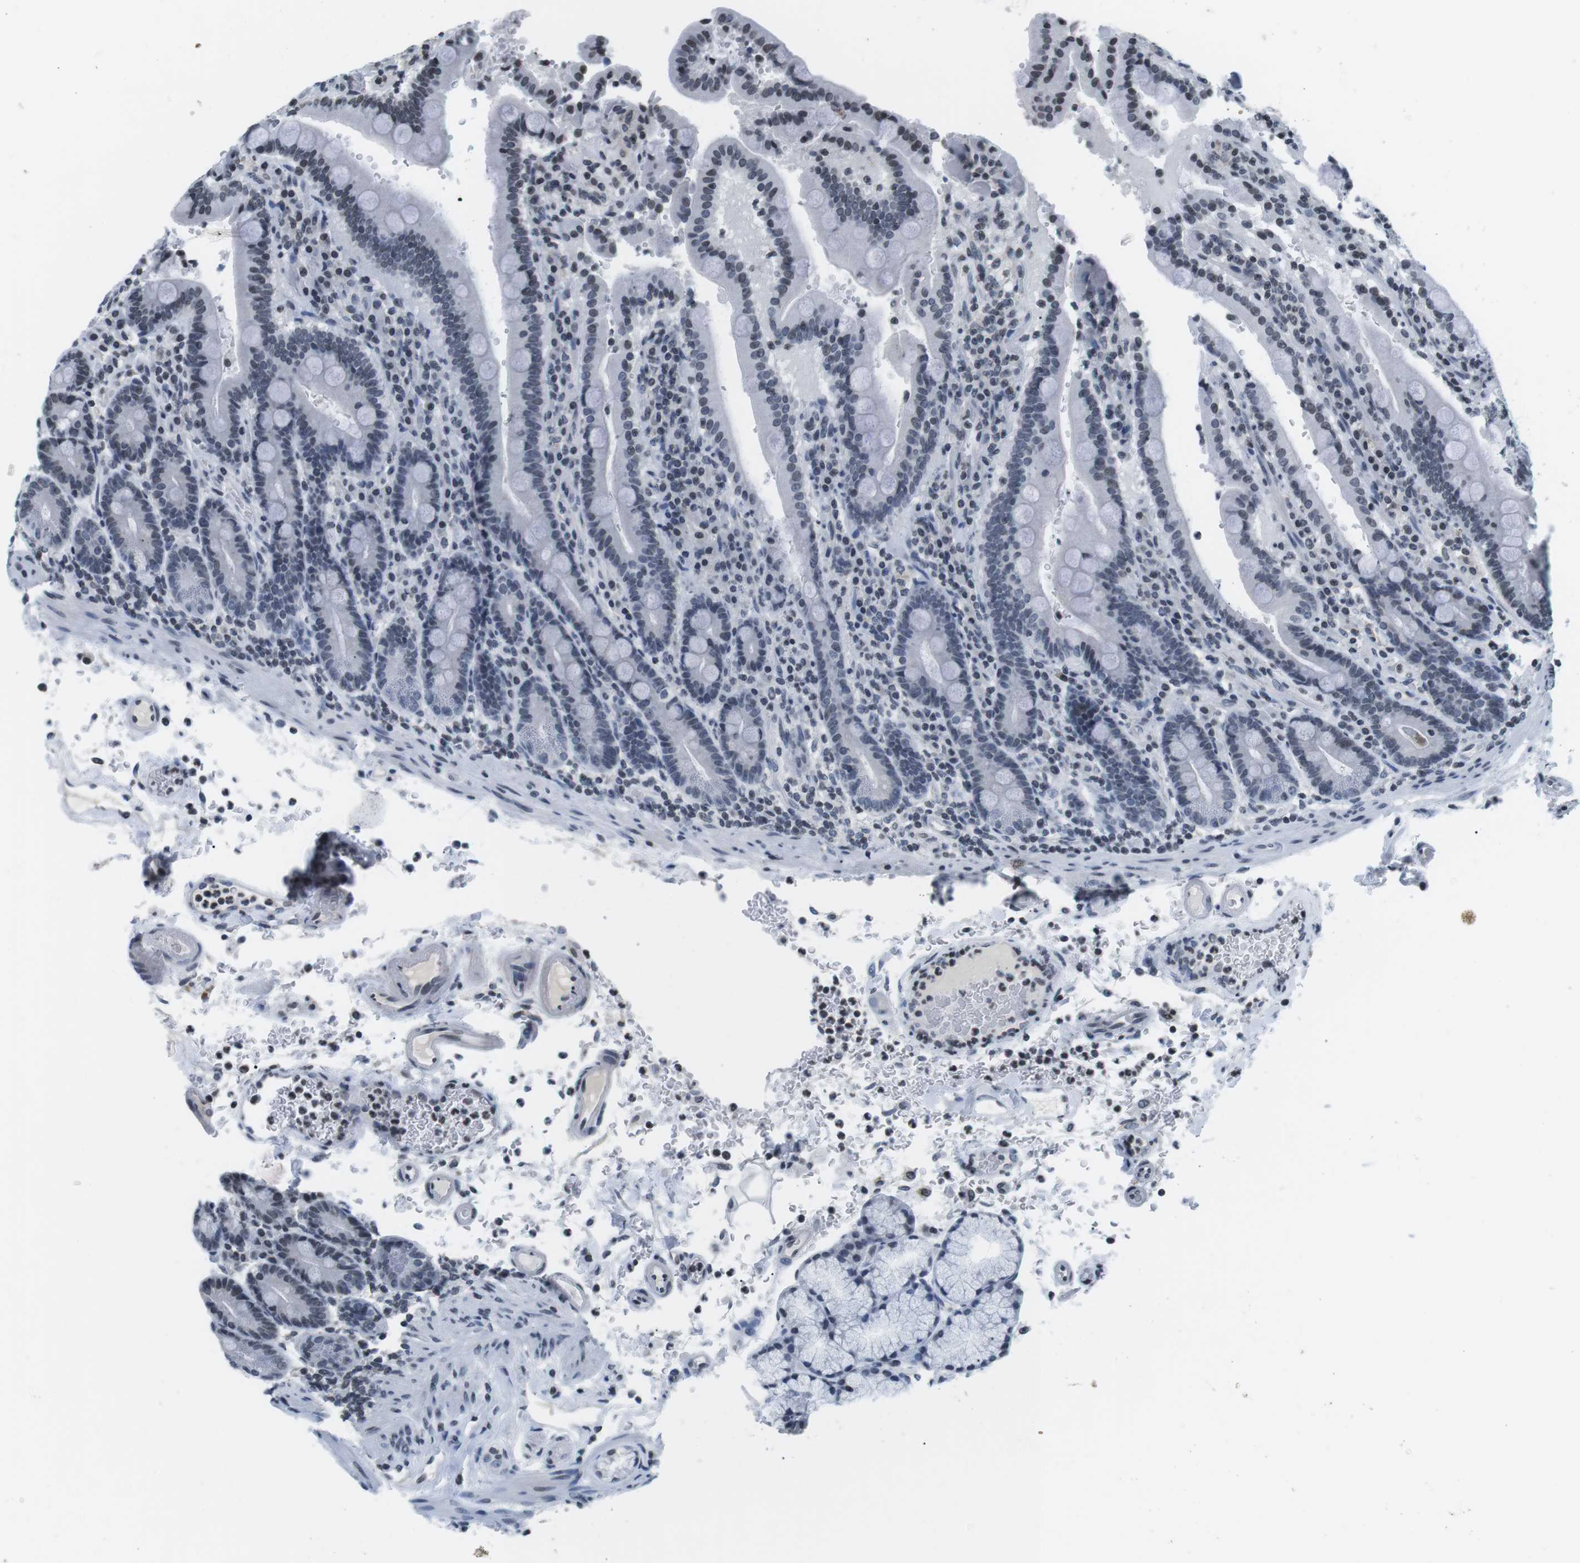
{"staining": {"intensity": "weak", "quantity": "<25%", "location": "nuclear"}, "tissue": "duodenum", "cell_type": "Glandular cells", "image_type": "normal", "snomed": [{"axis": "morphology", "description": "Normal tissue, NOS"}, {"axis": "topography", "description": "Small intestine, NOS"}], "caption": "Immunohistochemistry photomicrograph of benign duodenum: duodenum stained with DAB (3,3'-diaminobenzidine) reveals no significant protein positivity in glandular cells. (DAB immunohistochemistry with hematoxylin counter stain).", "gene": "E2F2", "patient": {"sex": "female", "age": 71}}